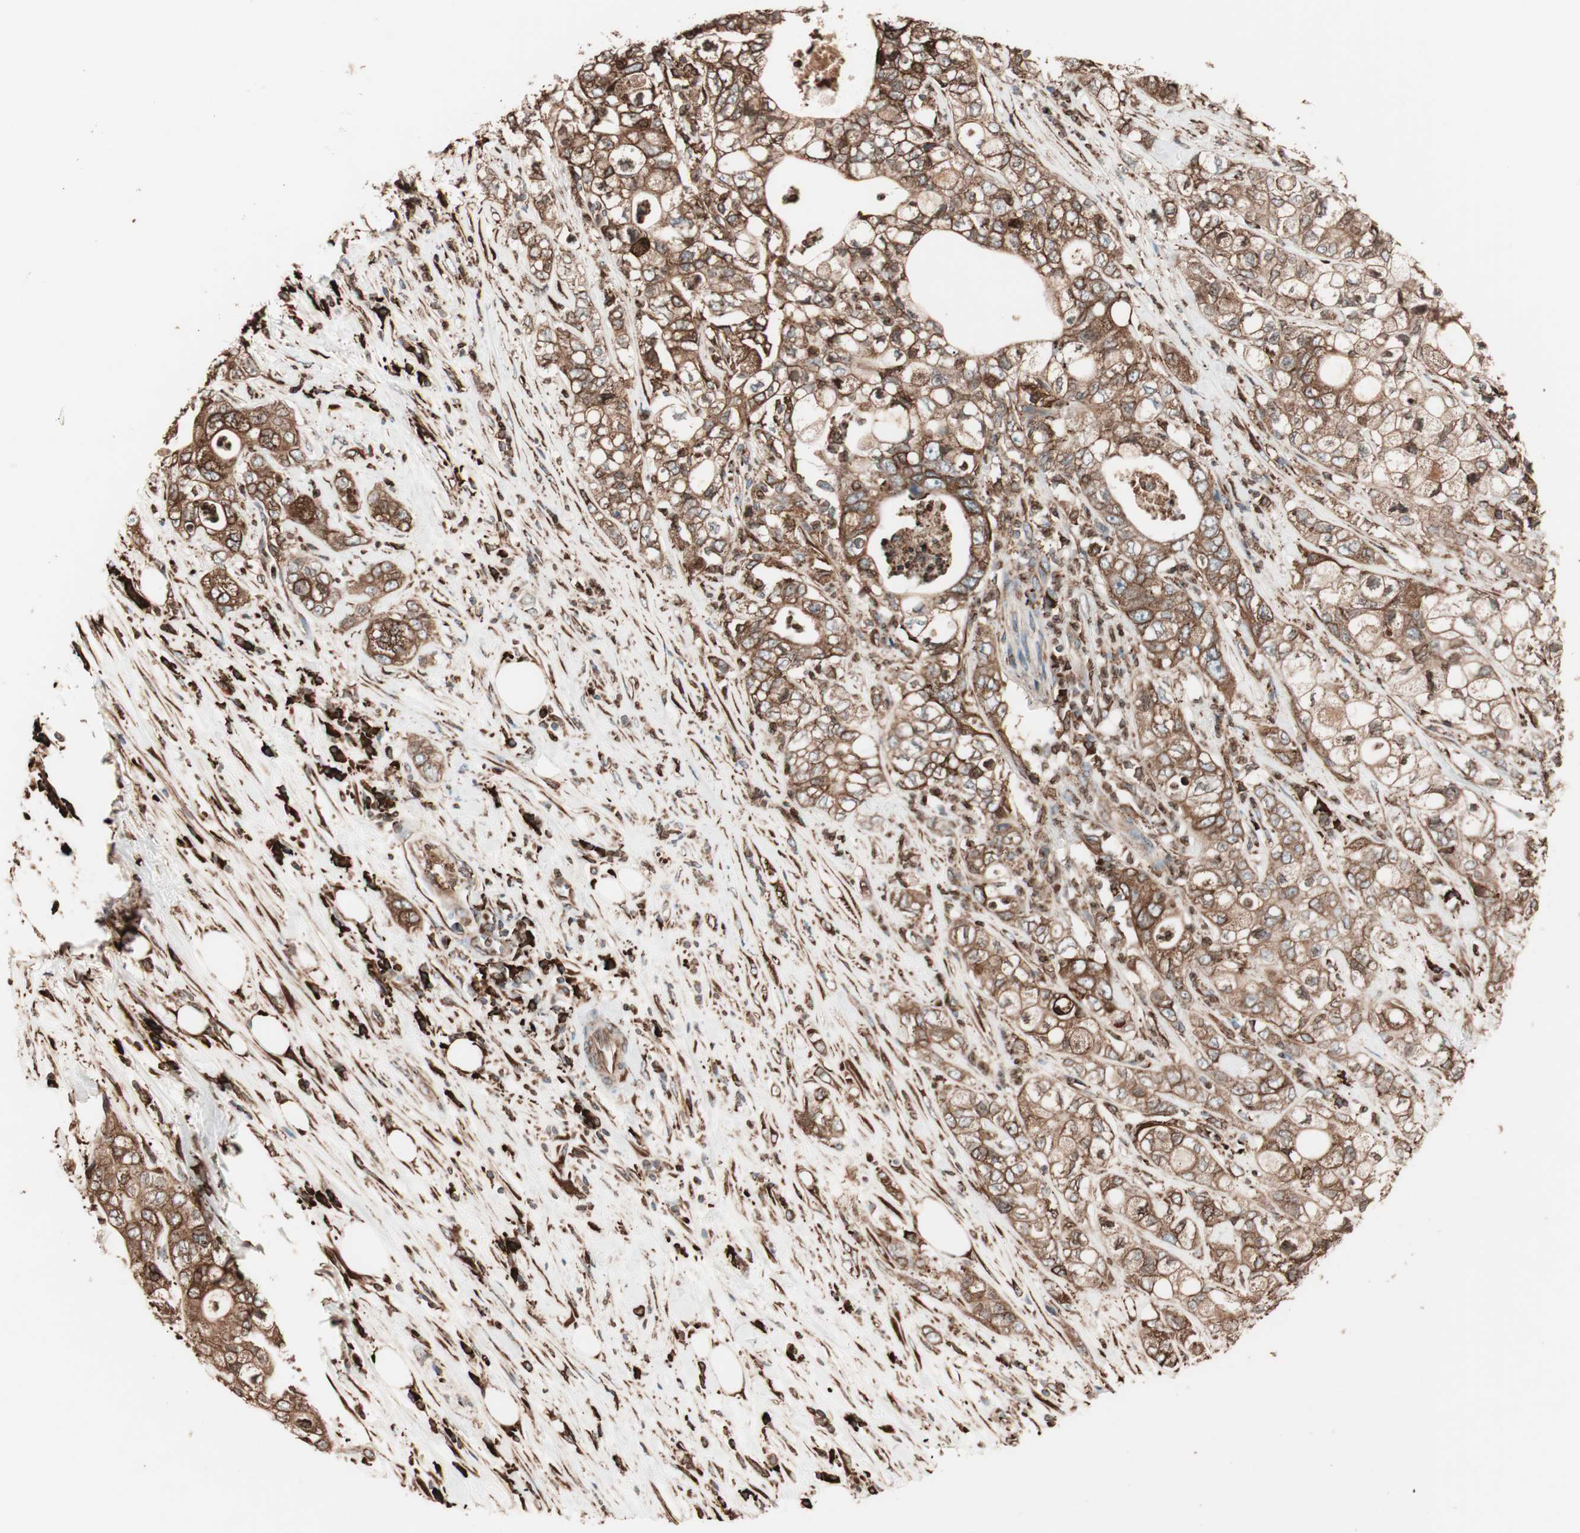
{"staining": {"intensity": "strong", "quantity": ">75%", "location": "cytoplasmic/membranous"}, "tissue": "pancreatic cancer", "cell_type": "Tumor cells", "image_type": "cancer", "snomed": [{"axis": "morphology", "description": "Adenocarcinoma, NOS"}, {"axis": "topography", "description": "Pancreas"}], "caption": "This photomicrograph reveals adenocarcinoma (pancreatic) stained with IHC to label a protein in brown. The cytoplasmic/membranous of tumor cells show strong positivity for the protein. Nuclei are counter-stained blue.", "gene": "VEGFA", "patient": {"sex": "male", "age": 70}}